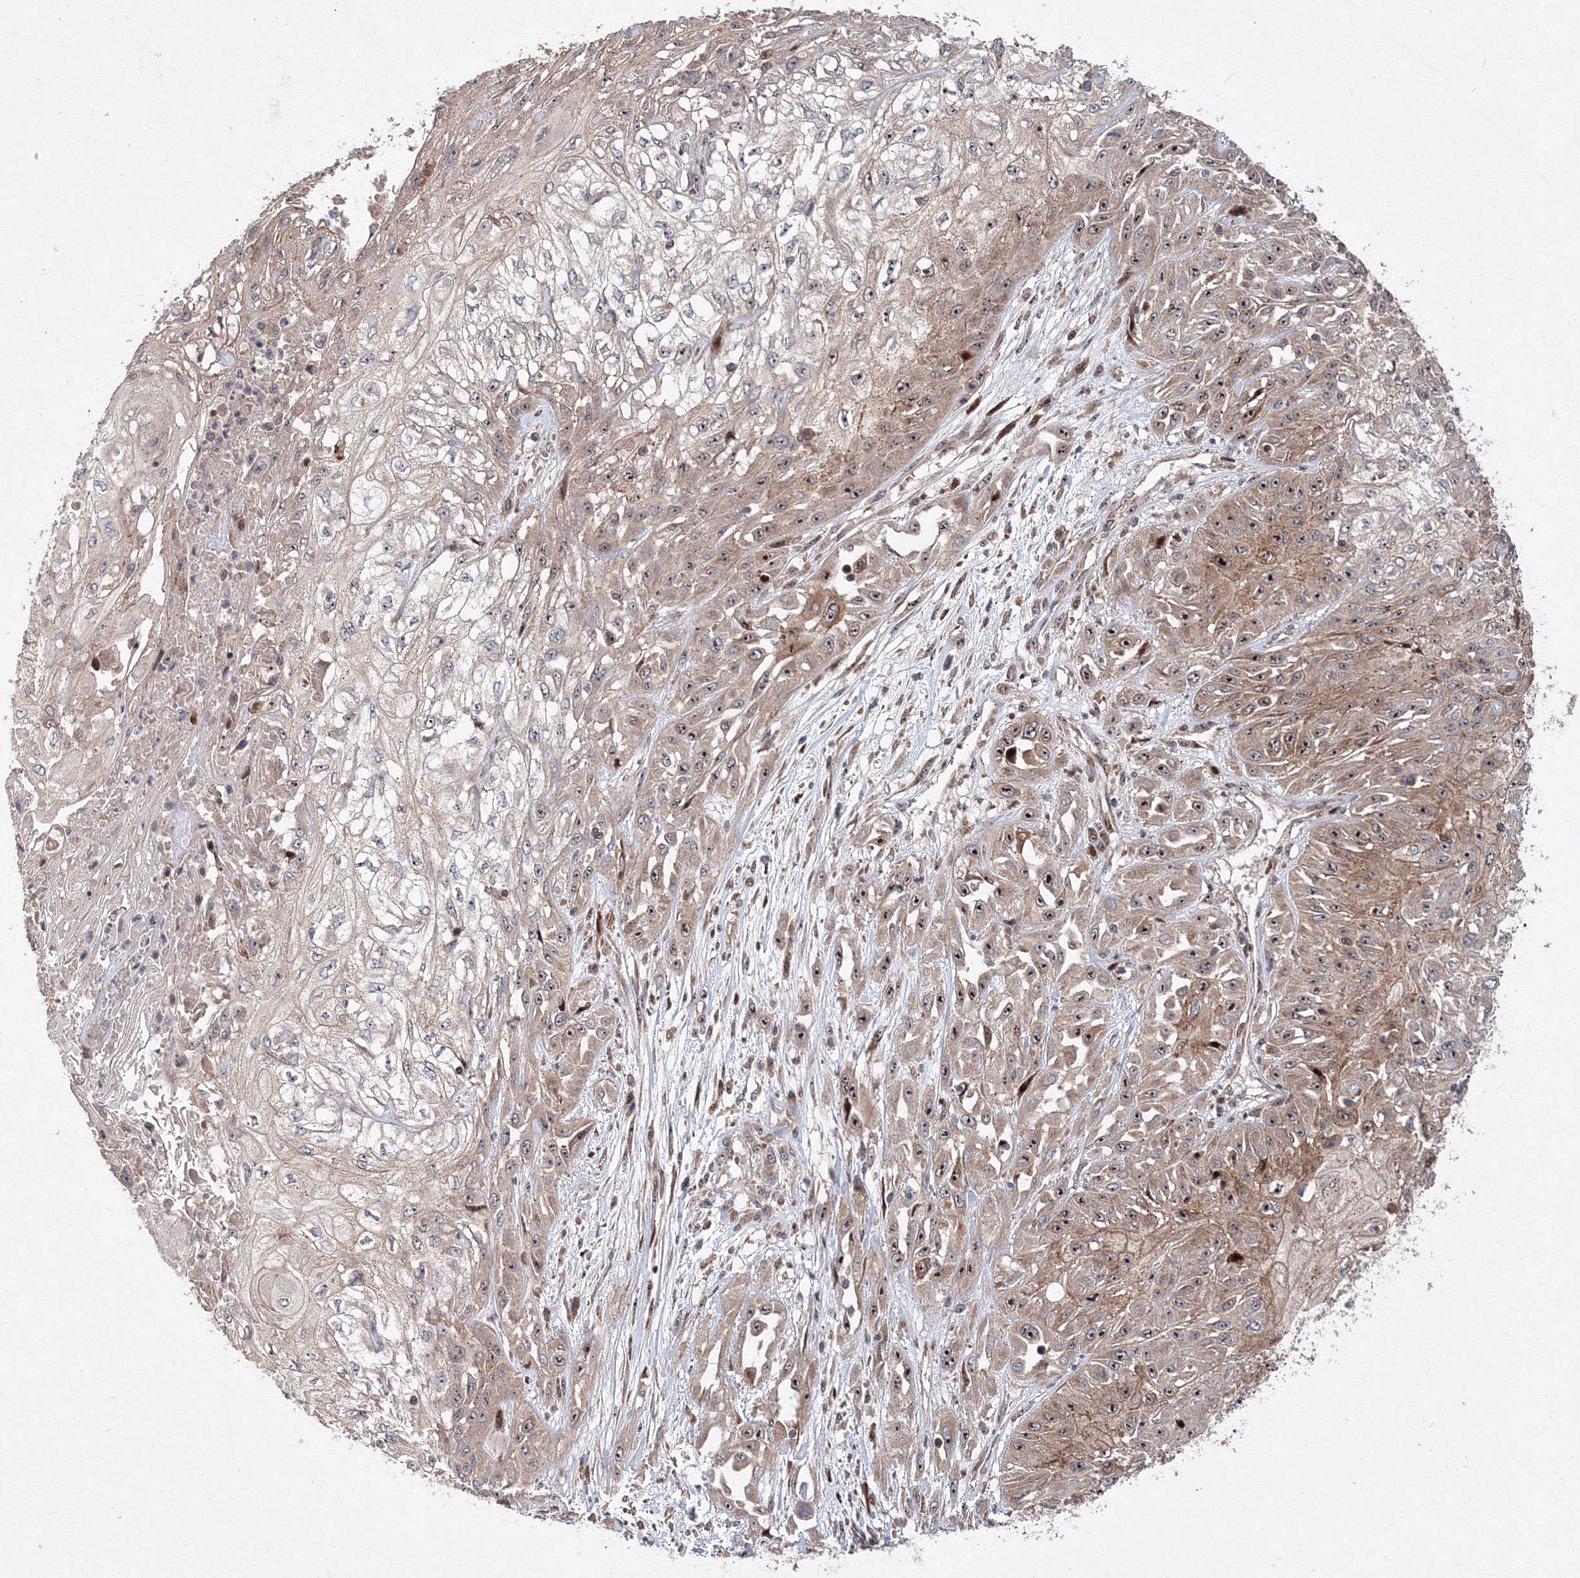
{"staining": {"intensity": "moderate", "quantity": "25%-75%", "location": "cytoplasmic/membranous,nuclear"}, "tissue": "skin cancer", "cell_type": "Tumor cells", "image_type": "cancer", "snomed": [{"axis": "morphology", "description": "Squamous cell carcinoma, NOS"}, {"axis": "morphology", "description": "Squamous cell carcinoma, metastatic, NOS"}, {"axis": "topography", "description": "Skin"}, {"axis": "topography", "description": "Lymph node"}], "caption": "Immunohistochemistry of skin cancer displays medium levels of moderate cytoplasmic/membranous and nuclear staining in about 25%-75% of tumor cells.", "gene": "ANKAR", "patient": {"sex": "male", "age": 75}}